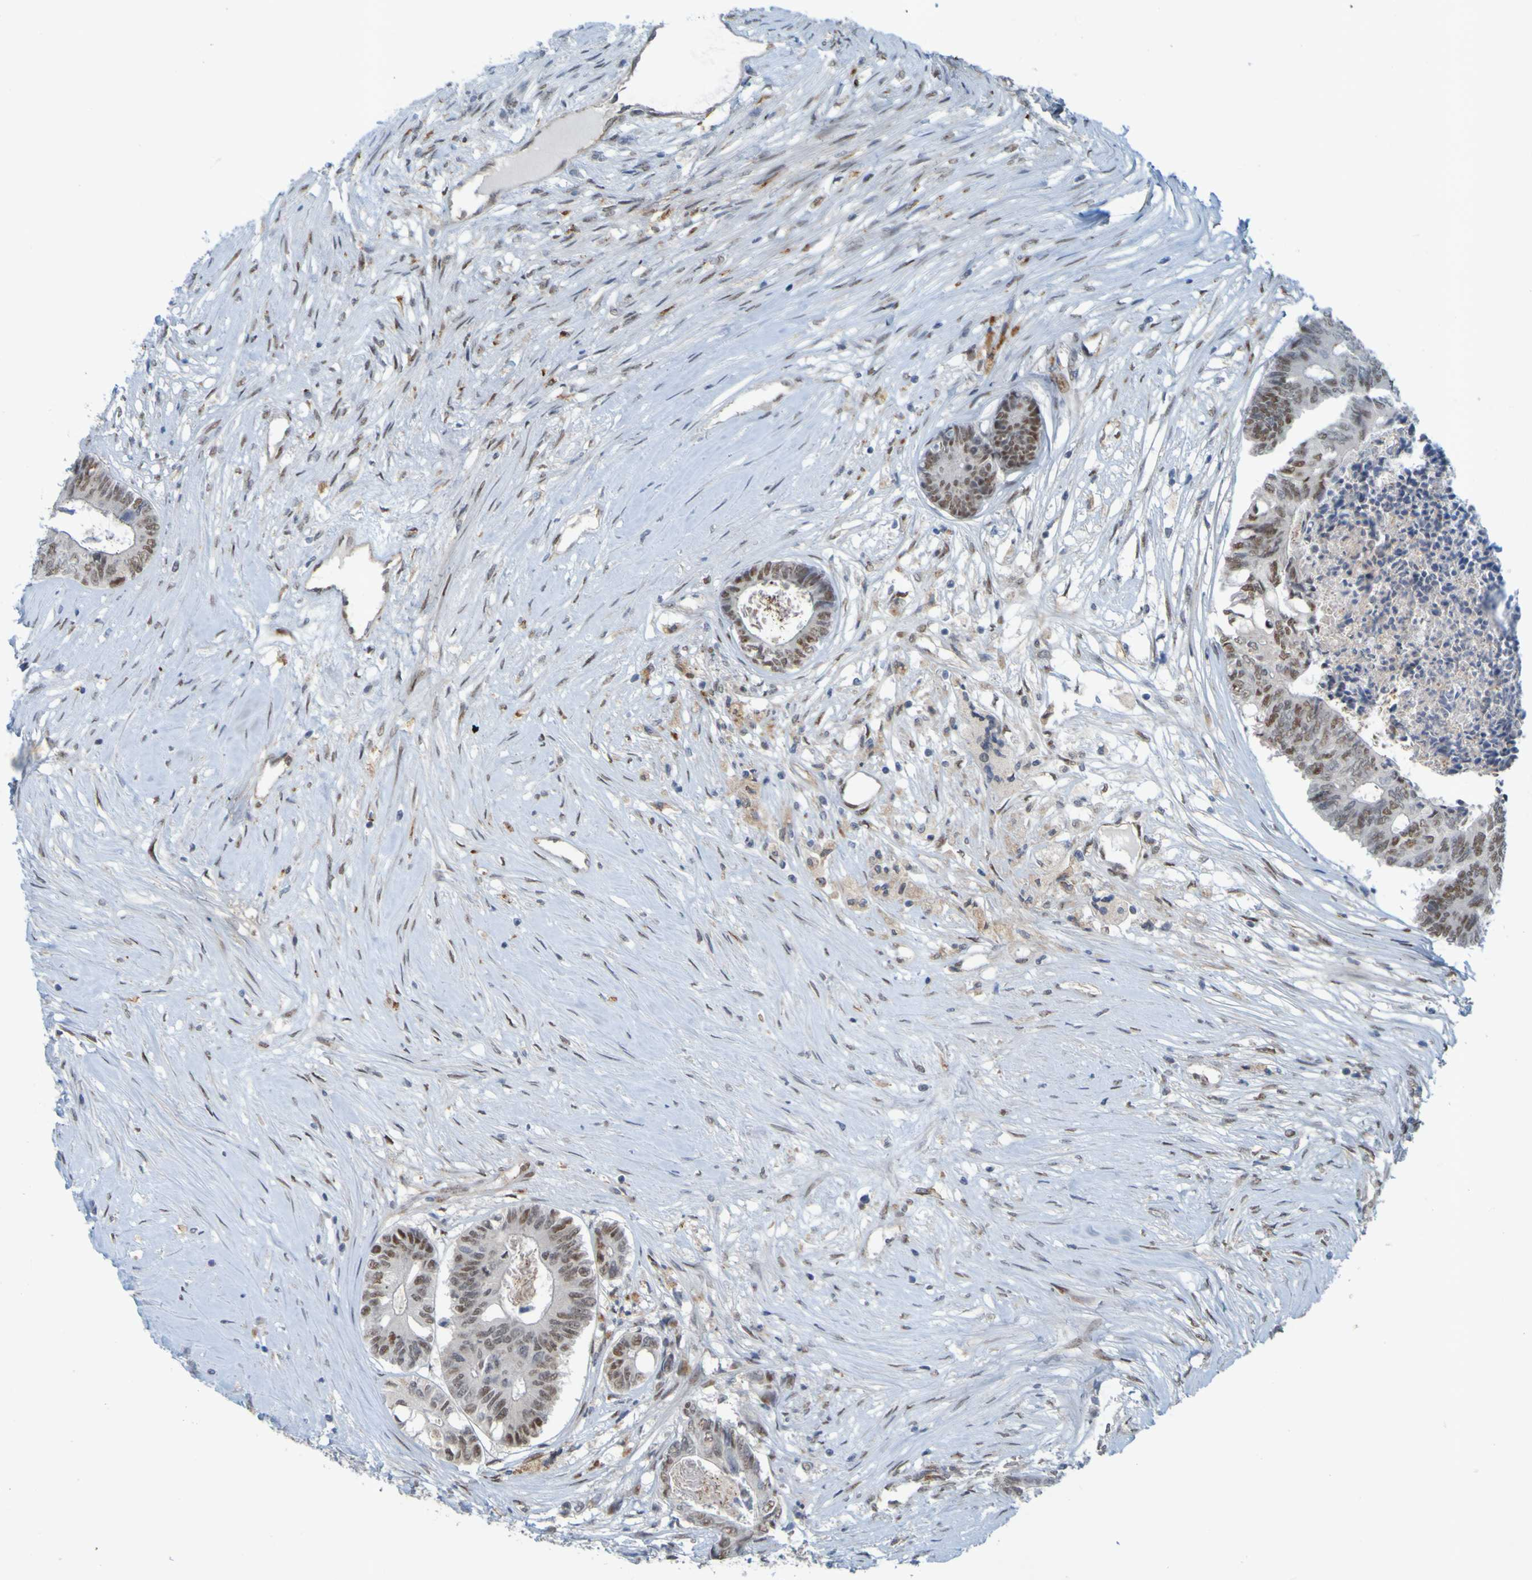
{"staining": {"intensity": "moderate", "quantity": ">75%", "location": "nuclear"}, "tissue": "colorectal cancer", "cell_type": "Tumor cells", "image_type": "cancer", "snomed": [{"axis": "morphology", "description": "Adenocarcinoma, NOS"}, {"axis": "topography", "description": "Rectum"}], "caption": "IHC of human colorectal adenocarcinoma demonstrates medium levels of moderate nuclear positivity in approximately >75% of tumor cells.", "gene": "MCPH1", "patient": {"sex": "male", "age": 63}}